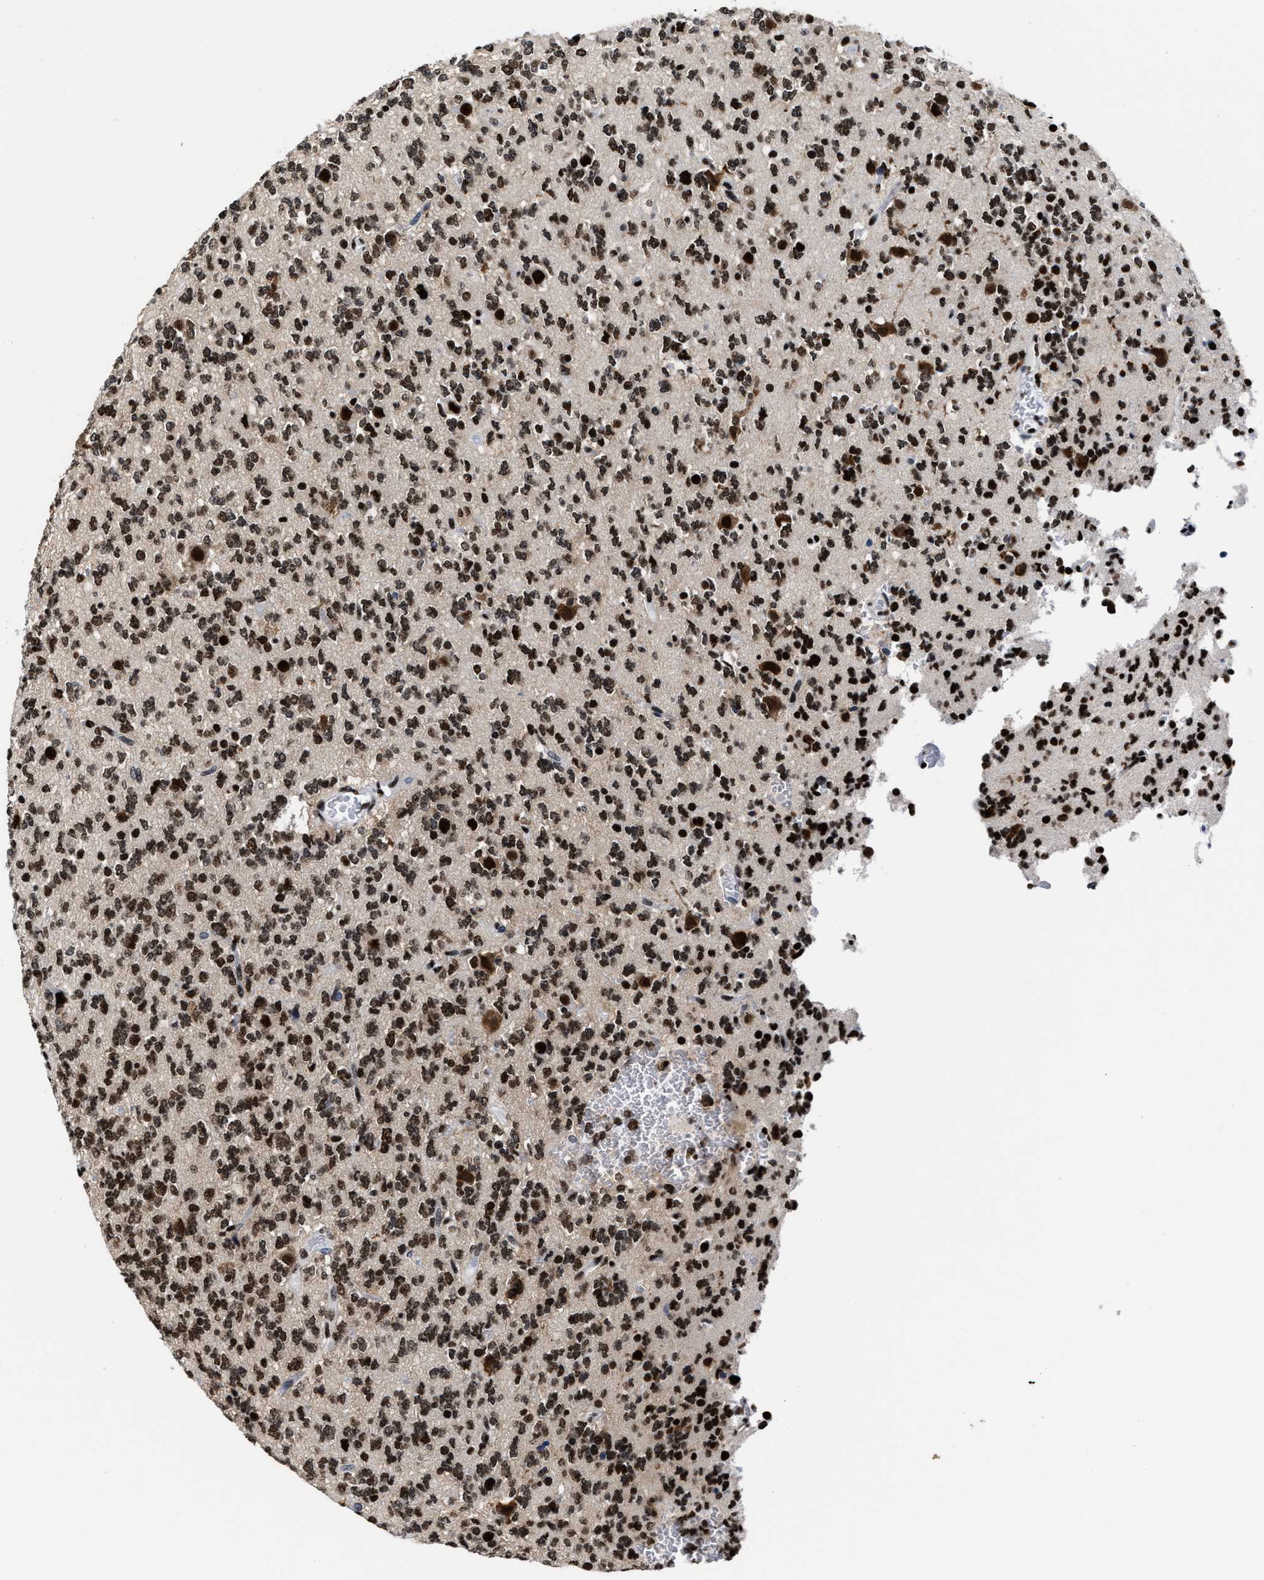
{"staining": {"intensity": "moderate", "quantity": ">75%", "location": "nuclear"}, "tissue": "glioma", "cell_type": "Tumor cells", "image_type": "cancer", "snomed": [{"axis": "morphology", "description": "Glioma, malignant, Low grade"}, {"axis": "topography", "description": "Brain"}], "caption": "Approximately >75% of tumor cells in human glioma demonstrate moderate nuclear protein staining as visualized by brown immunohistochemical staining.", "gene": "SMARCC2", "patient": {"sex": "male", "age": 38}}